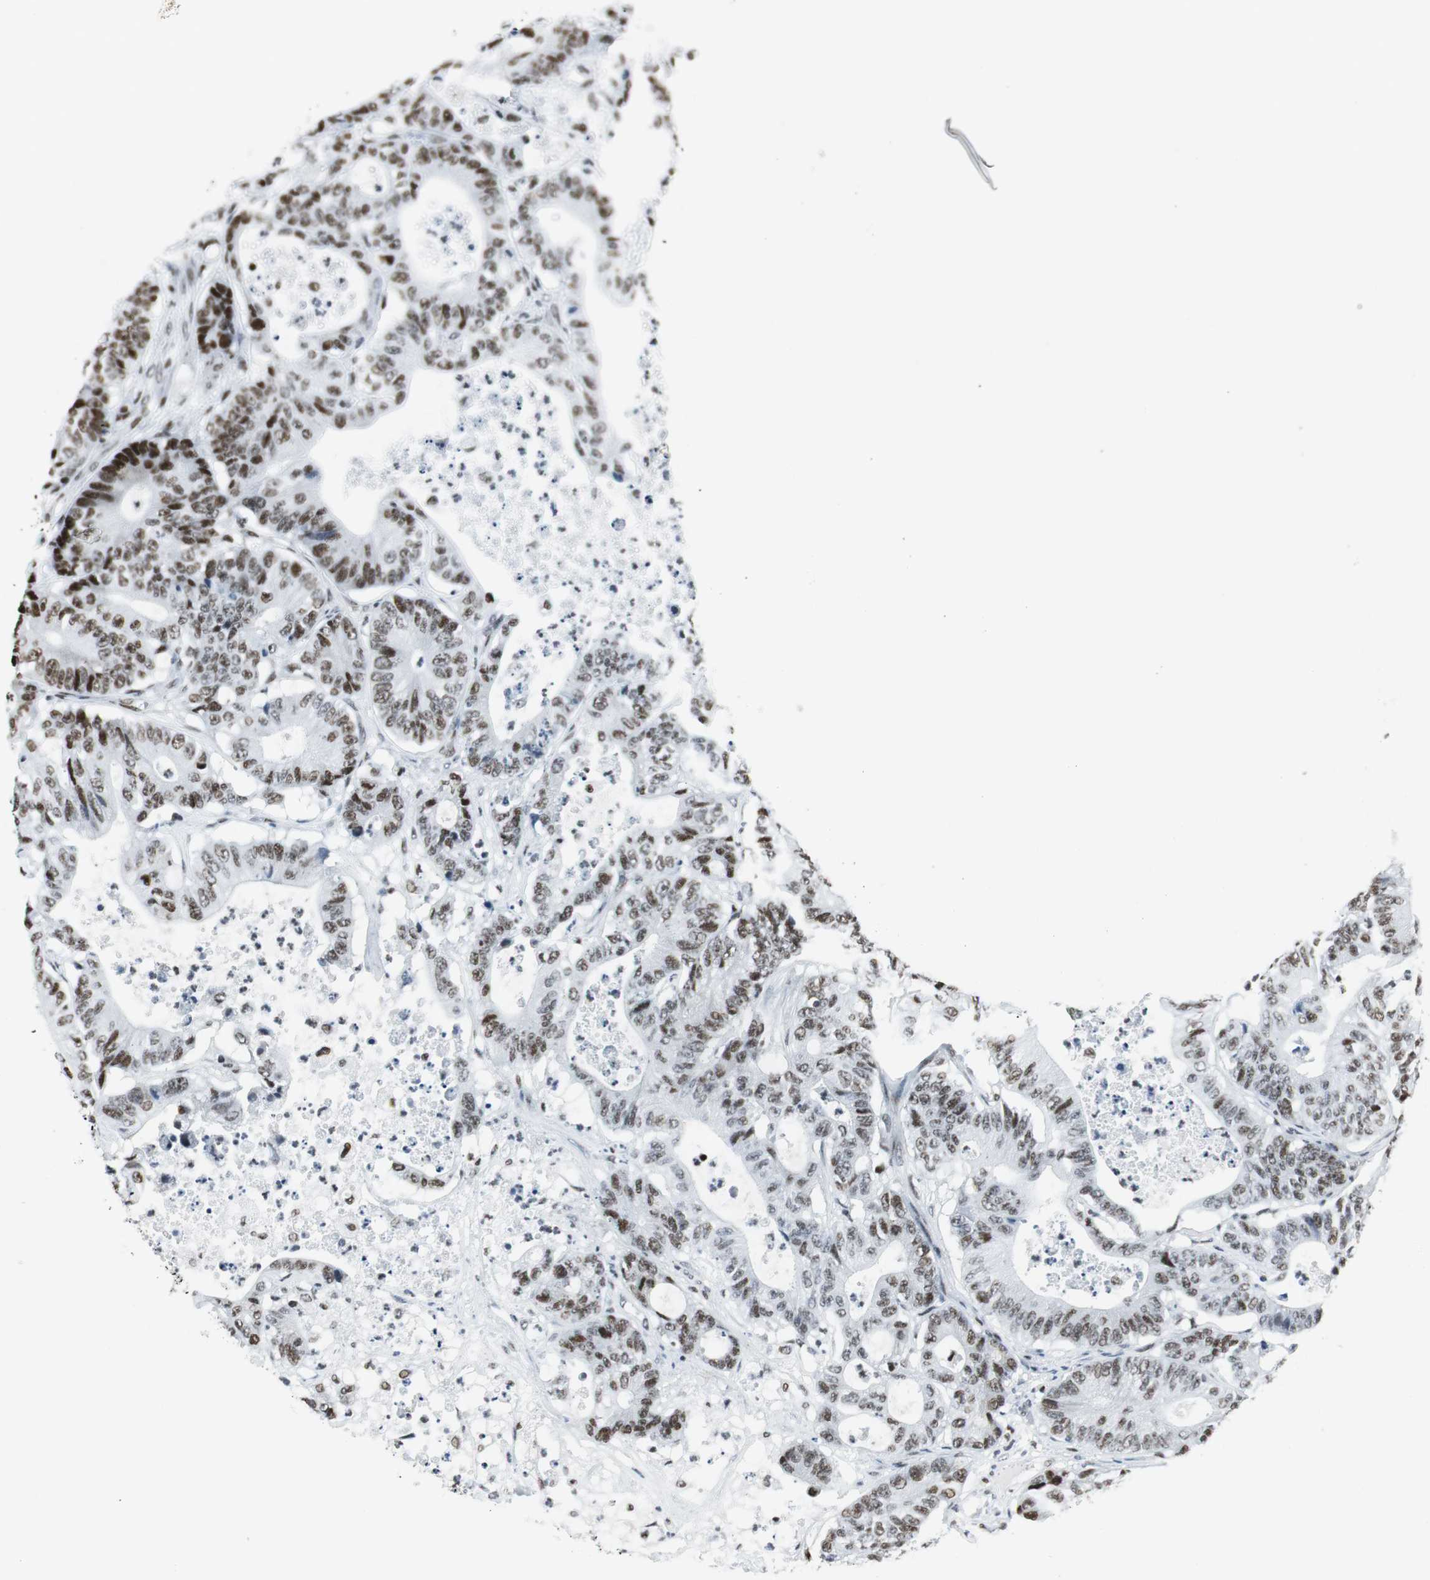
{"staining": {"intensity": "moderate", "quantity": ">75%", "location": "nuclear"}, "tissue": "colorectal cancer", "cell_type": "Tumor cells", "image_type": "cancer", "snomed": [{"axis": "morphology", "description": "Adenocarcinoma, NOS"}, {"axis": "topography", "description": "Colon"}], "caption": "Tumor cells show medium levels of moderate nuclear expression in approximately >75% of cells in colorectal cancer.", "gene": "RBBP4", "patient": {"sex": "female", "age": 84}}